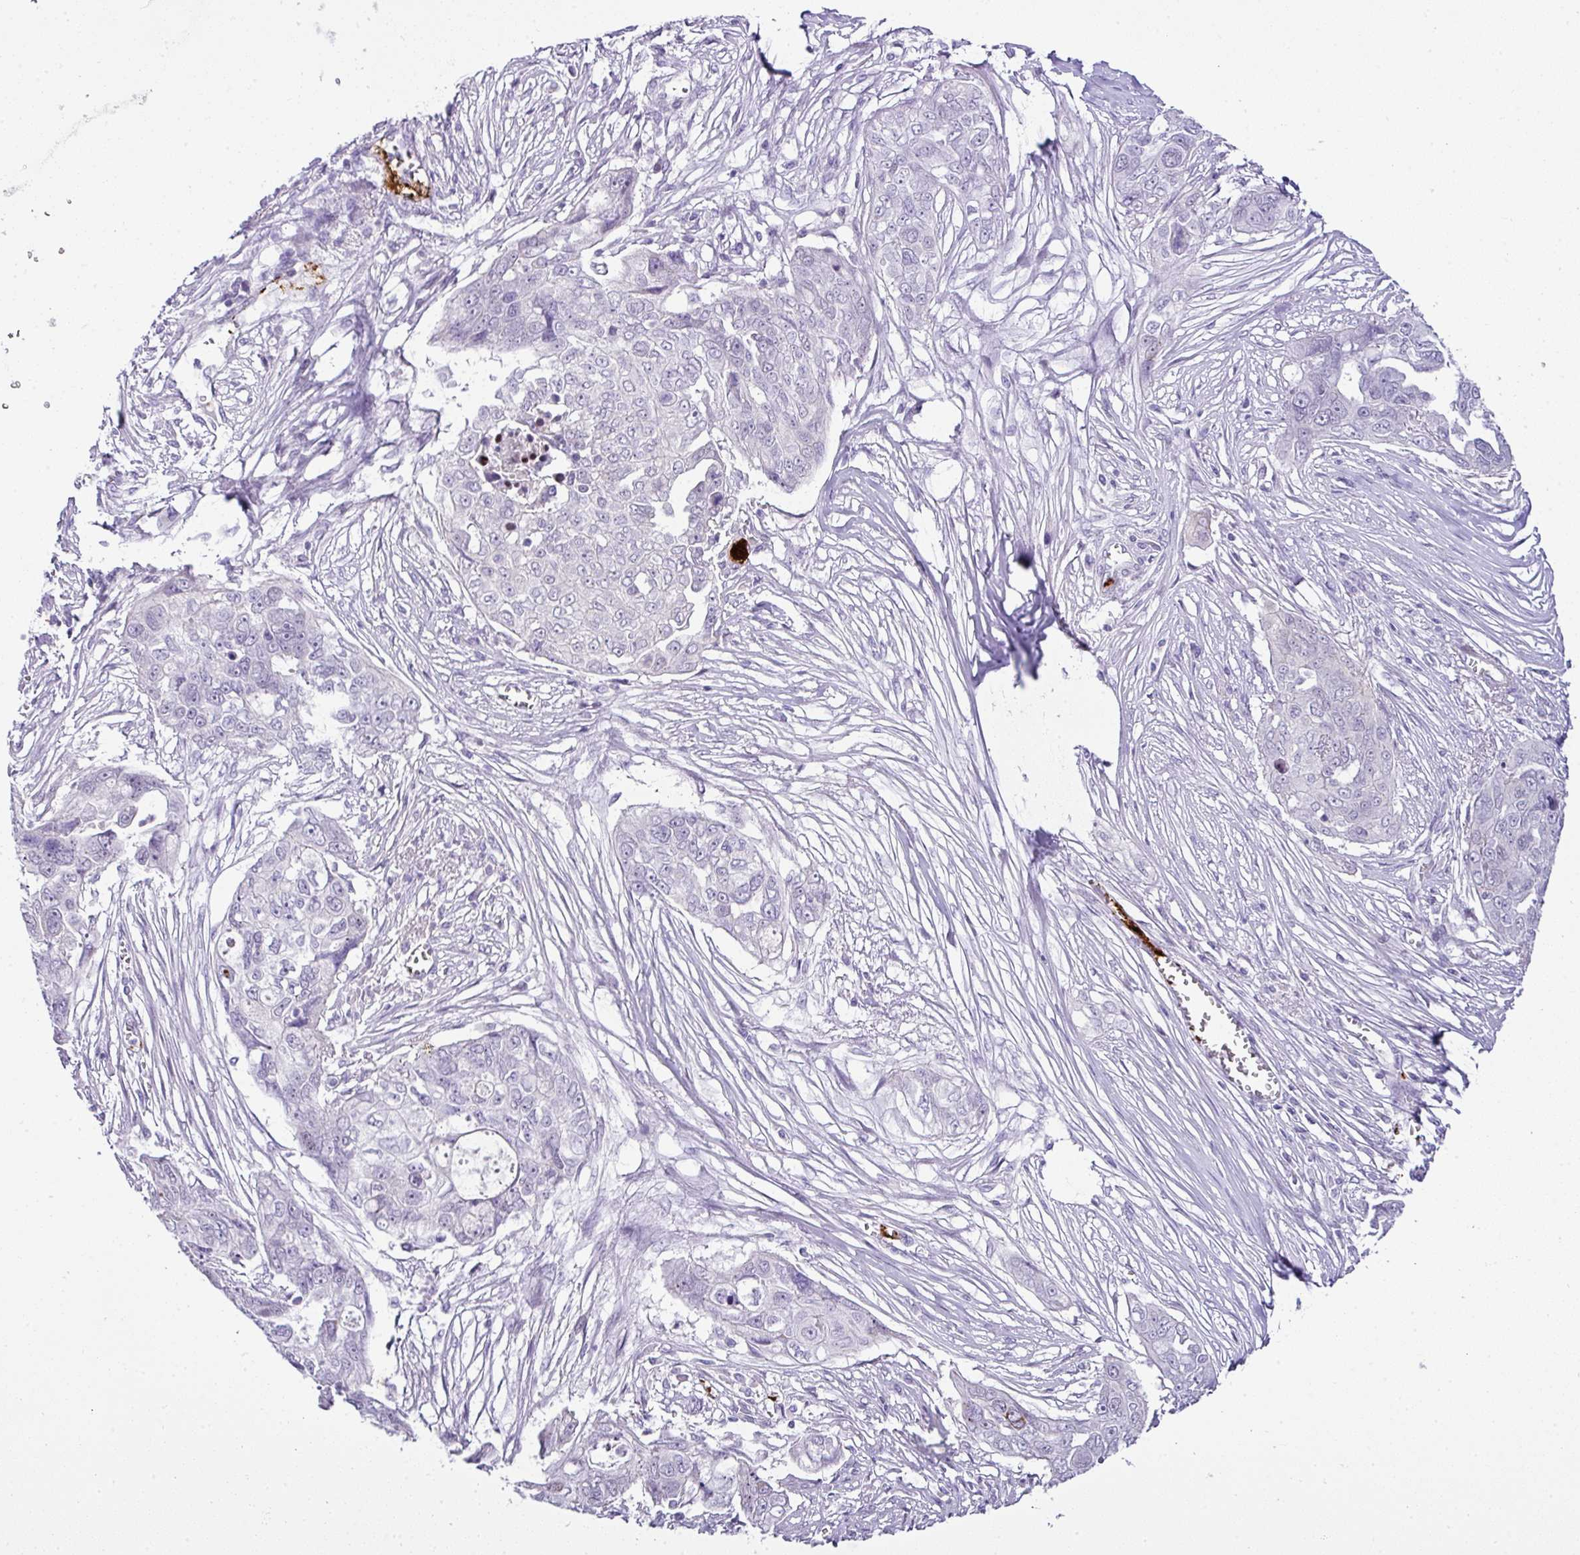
{"staining": {"intensity": "negative", "quantity": "none", "location": "none"}, "tissue": "ovarian cancer", "cell_type": "Tumor cells", "image_type": "cancer", "snomed": [{"axis": "morphology", "description": "Carcinoma, endometroid"}, {"axis": "topography", "description": "Ovary"}], "caption": "An immunohistochemistry image of endometroid carcinoma (ovarian) is shown. There is no staining in tumor cells of endometroid carcinoma (ovarian).", "gene": "CMTM5", "patient": {"sex": "female", "age": 70}}